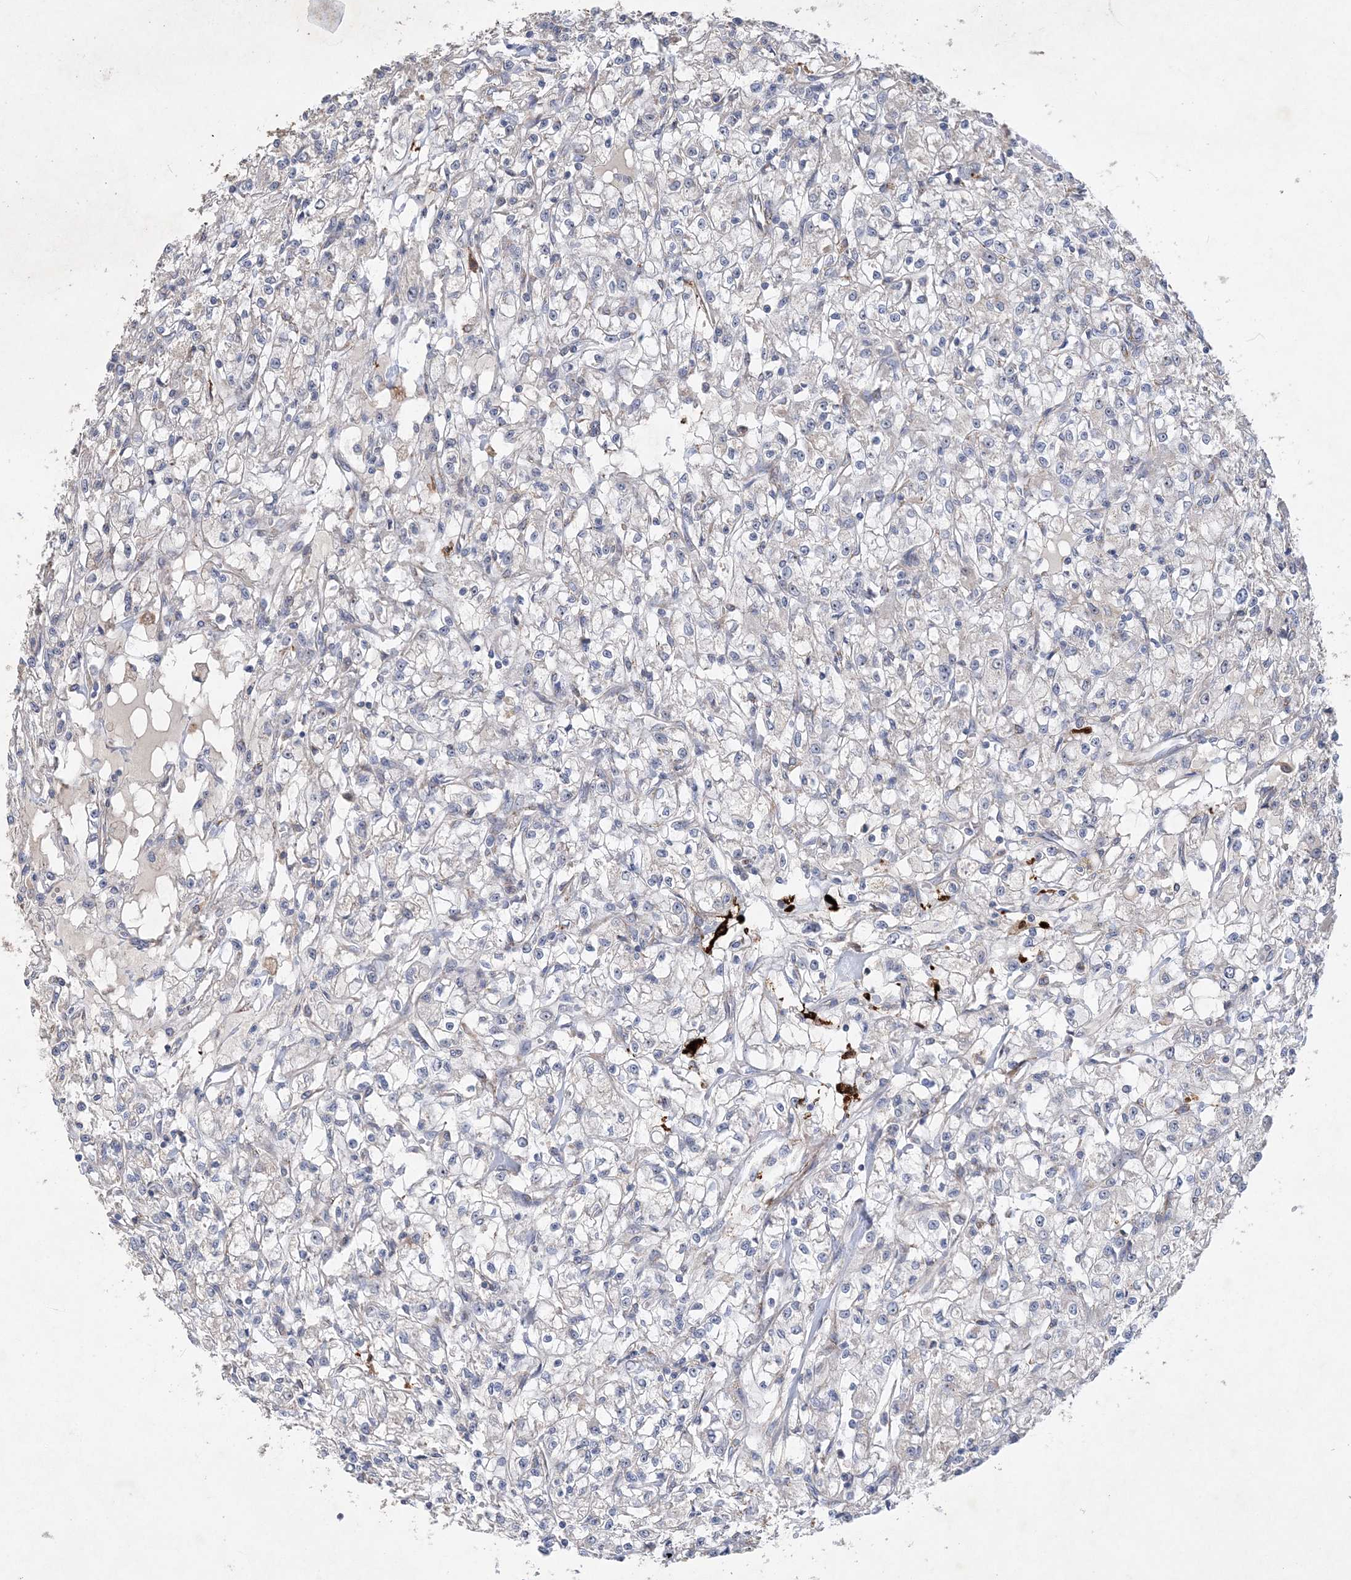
{"staining": {"intensity": "negative", "quantity": "none", "location": "none"}, "tissue": "renal cancer", "cell_type": "Tumor cells", "image_type": "cancer", "snomed": [{"axis": "morphology", "description": "Adenocarcinoma, NOS"}, {"axis": "topography", "description": "Kidney"}], "caption": "This is an IHC micrograph of renal adenocarcinoma. There is no expression in tumor cells.", "gene": "FEZ2", "patient": {"sex": "female", "age": 59}}